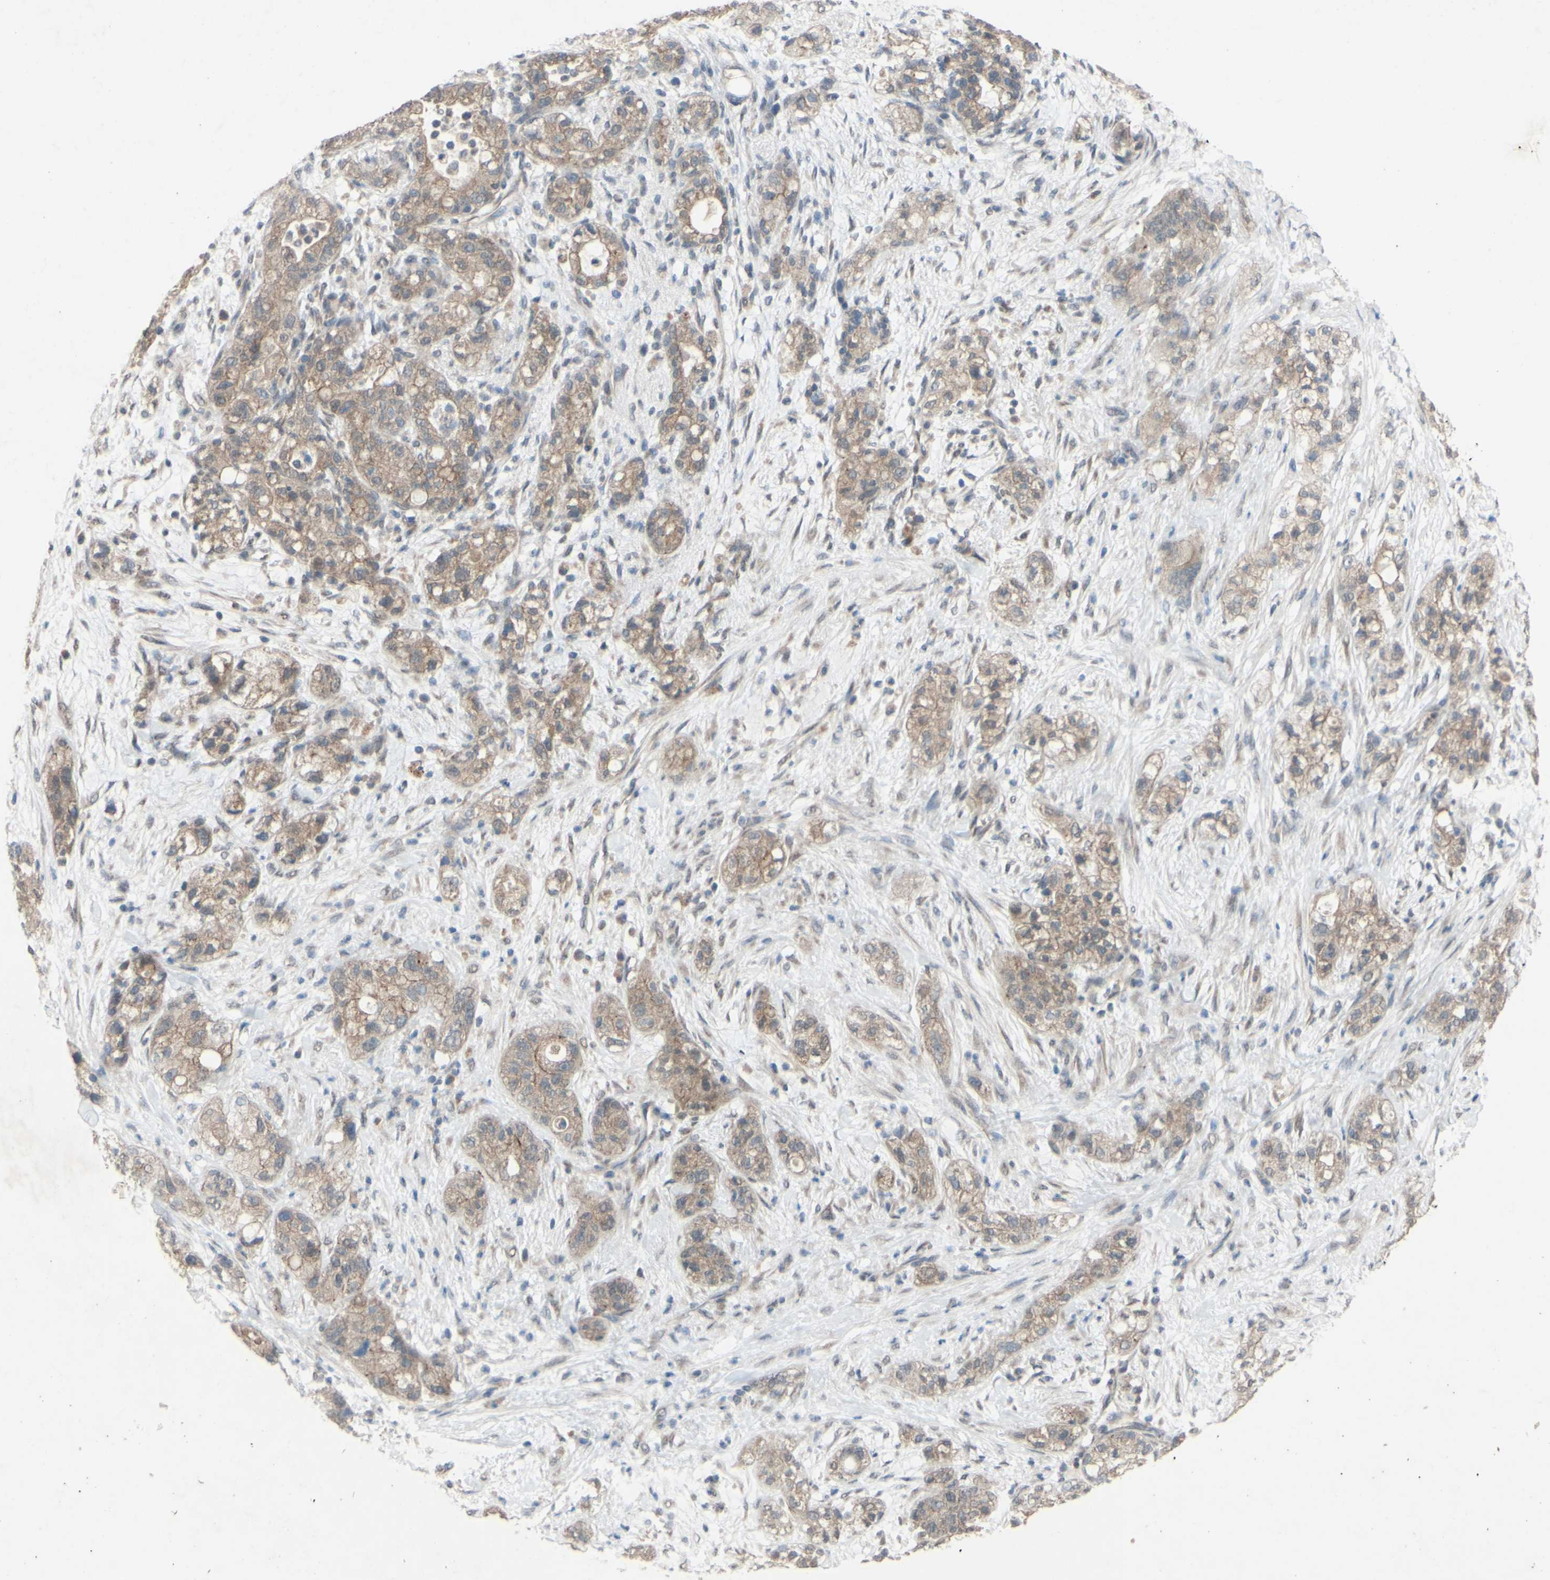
{"staining": {"intensity": "moderate", "quantity": ">75%", "location": "cytoplasmic/membranous"}, "tissue": "pancreatic cancer", "cell_type": "Tumor cells", "image_type": "cancer", "snomed": [{"axis": "morphology", "description": "Adenocarcinoma, NOS"}, {"axis": "topography", "description": "Pancreas"}], "caption": "High-magnification brightfield microscopy of pancreatic adenocarcinoma stained with DAB (3,3'-diaminobenzidine) (brown) and counterstained with hematoxylin (blue). tumor cells exhibit moderate cytoplasmic/membranous expression is seen in approximately>75% of cells.", "gene": "CDCP1", "patient": {"sex": "female", "age": 78}}